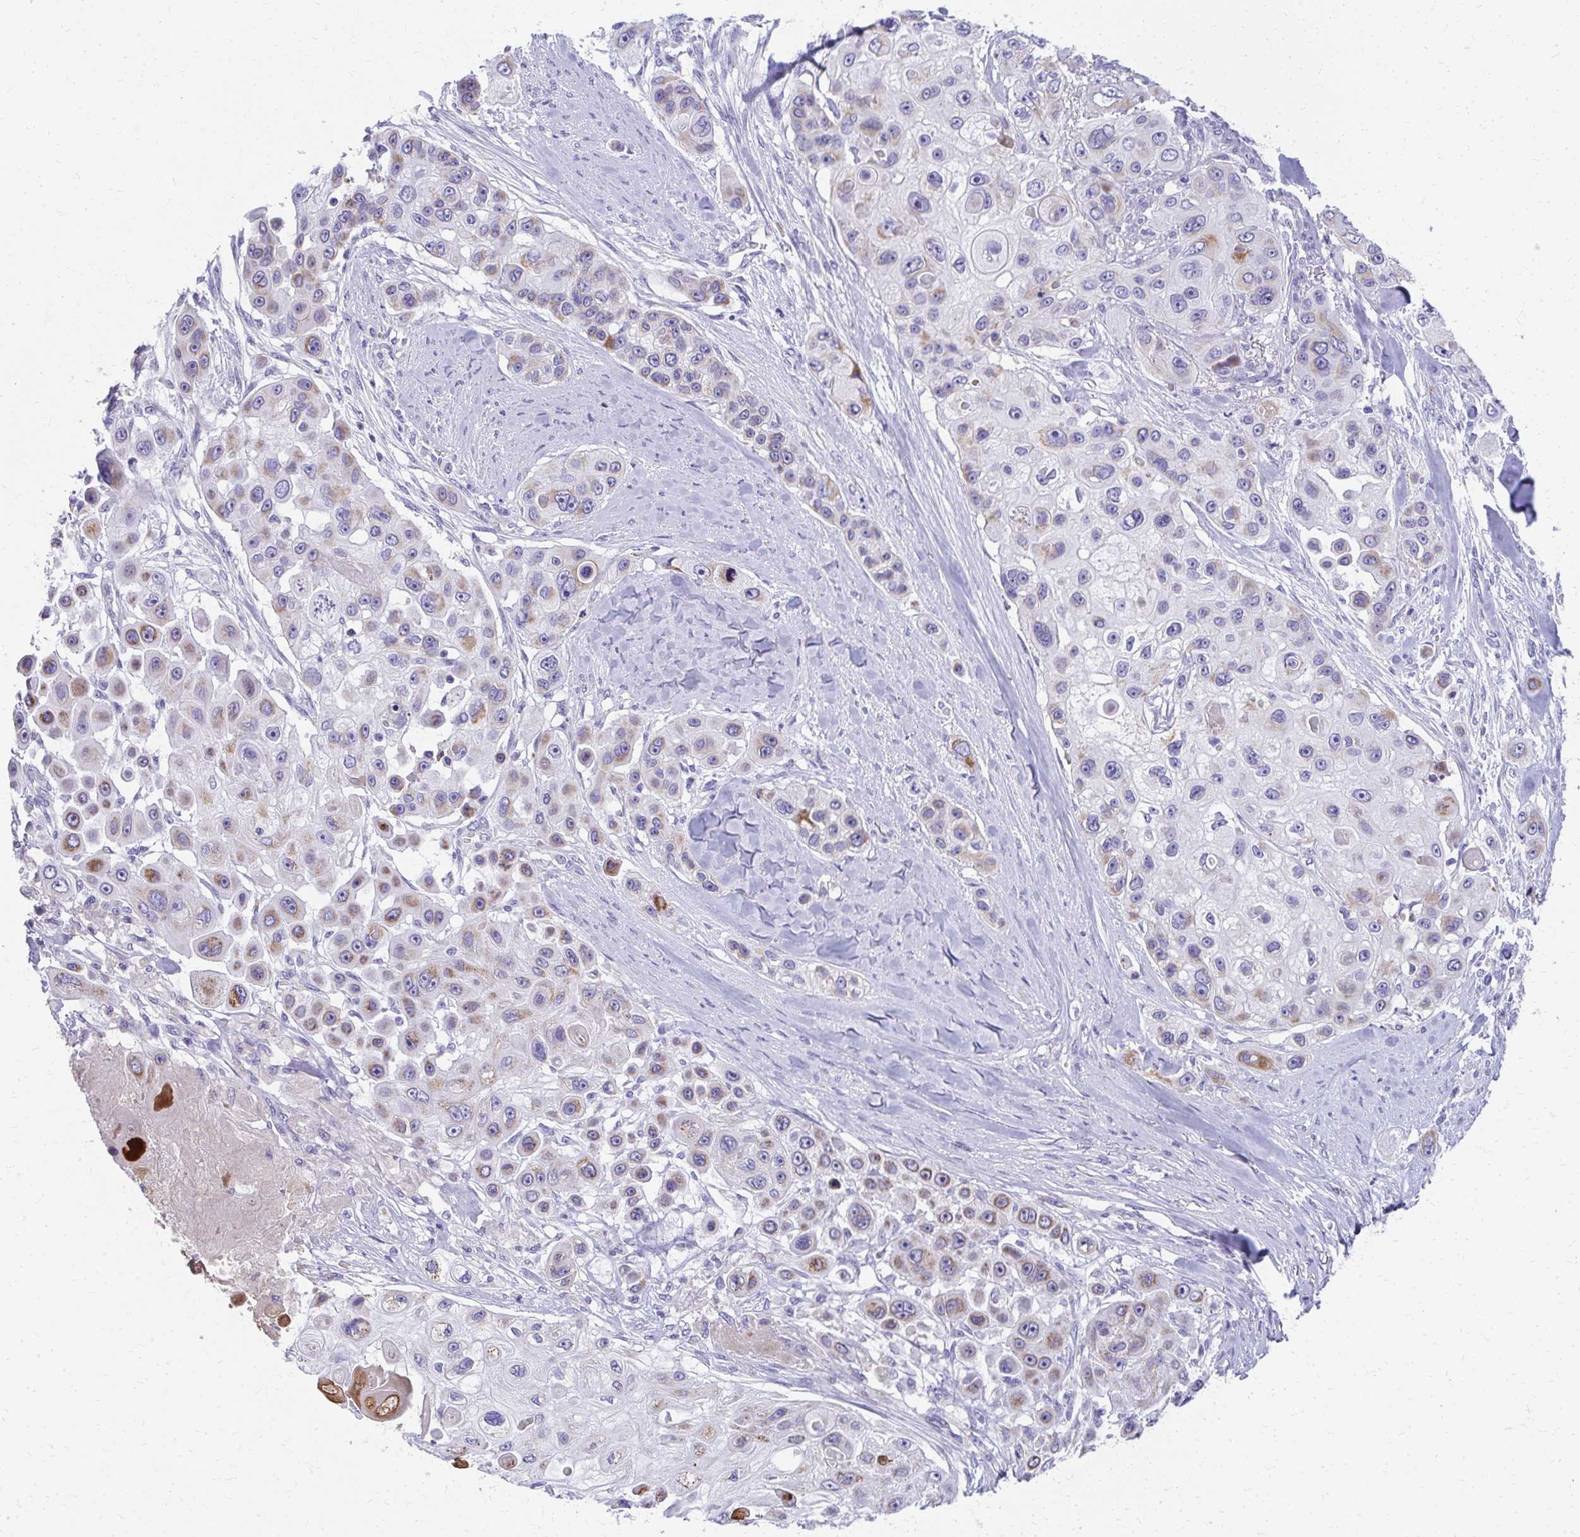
{"staining": {"intensity": "moderate", "quantity": "25%-75%", "location": "cytoplasmic/membranous"}, "tissue": "skin cancer", "cell_type": "Tumor cells", "image_type": "cancer", "snomed": [{"axis": "morphology", "description": "Squamous cell carcinoma, NOS"}, {"axis": "topography", "description": "Skin"}], "caption": "Protein expression analysis of skin cancer demonstrates moderate cytoplasmic/membranous staining in about 25%-75% of tumor cells.", "gene": "IL37", "patient": {"sex": "male", "age": 67}}